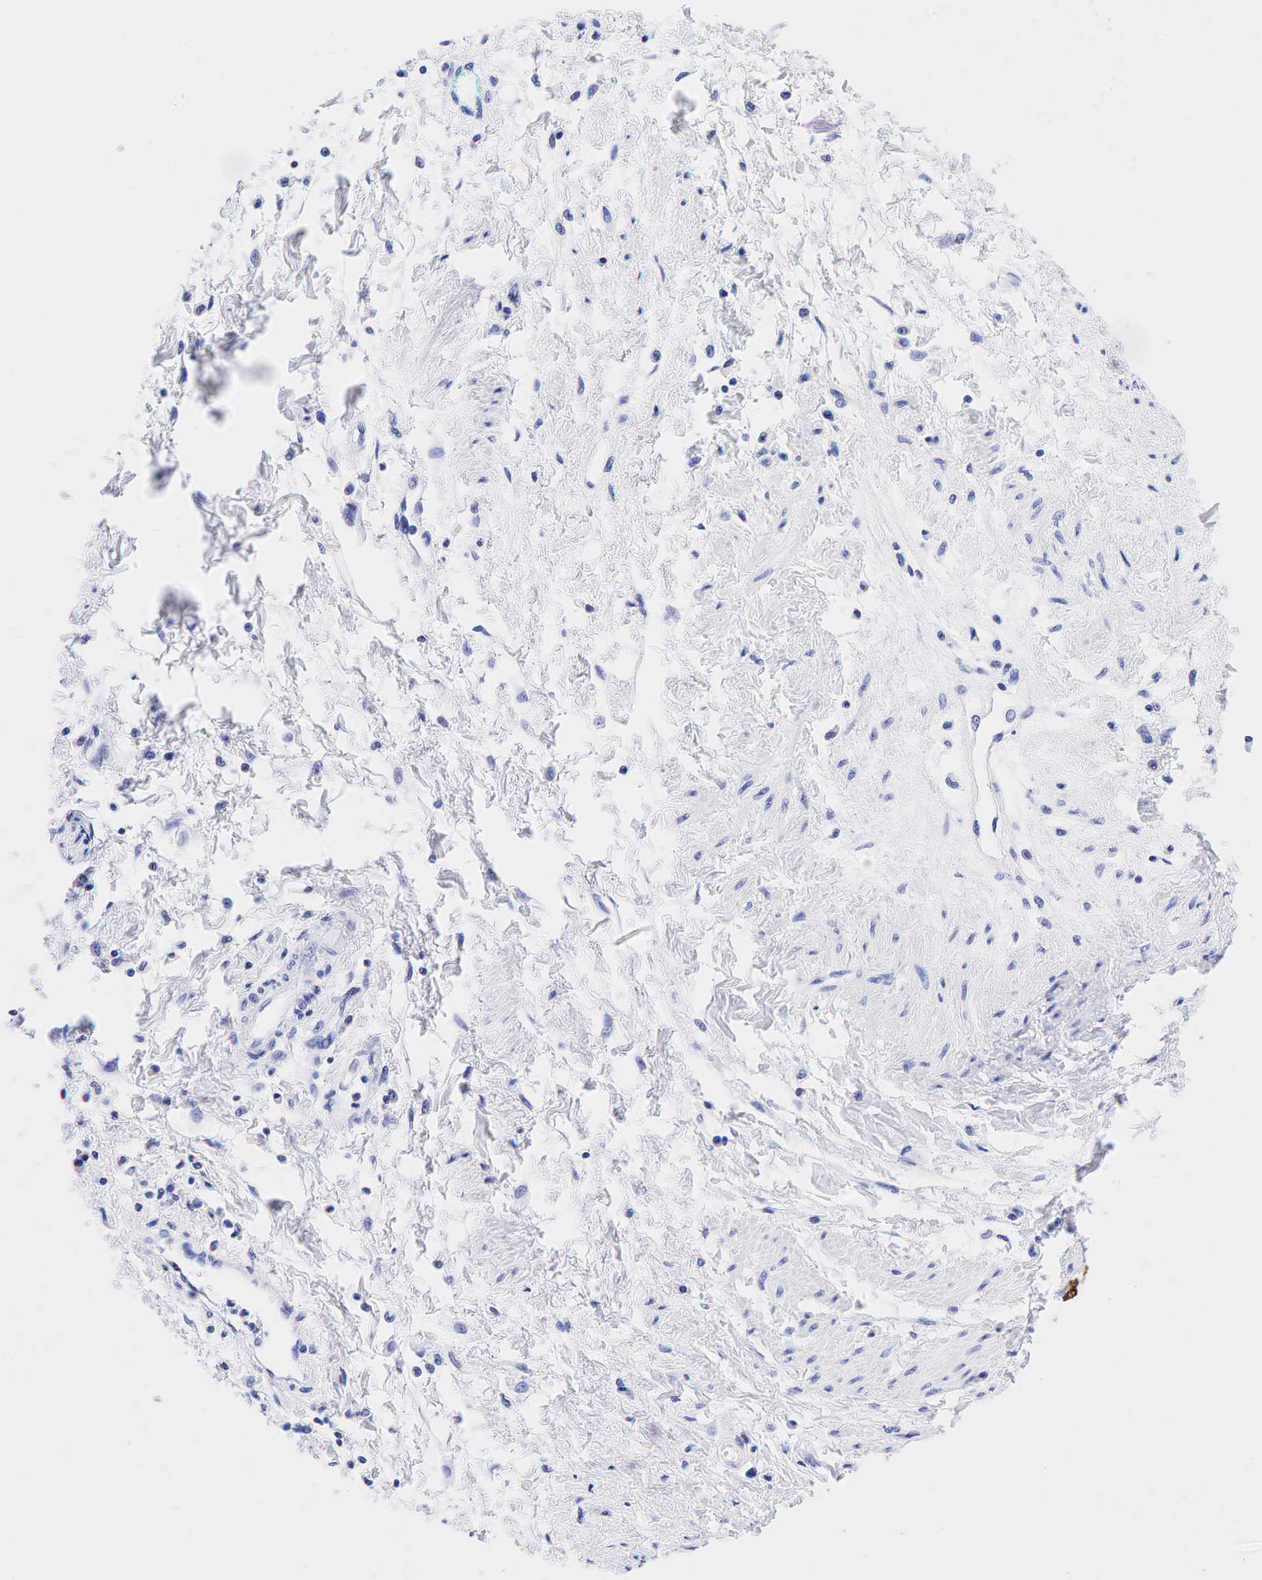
{"staining": {"intensity": "negative", "quantity": "none", "location": "none"}, "tissue": "cervical cancer", "cell_type": "Tumor cells", "image_type": "cancer", "snomed": [{"axis": "morphology", "description": "Squamous cell carcinoma, NOS"}, {"axis": "topography", "description": "Cervix"}], "caption": "Tumor cells are negative for protein expression in human cervical cancer (squamous cell carcinoma). (DAB IHC, high magnification).", "gene": "KRT19", "patient": {"sex": "female", "age": 57}}